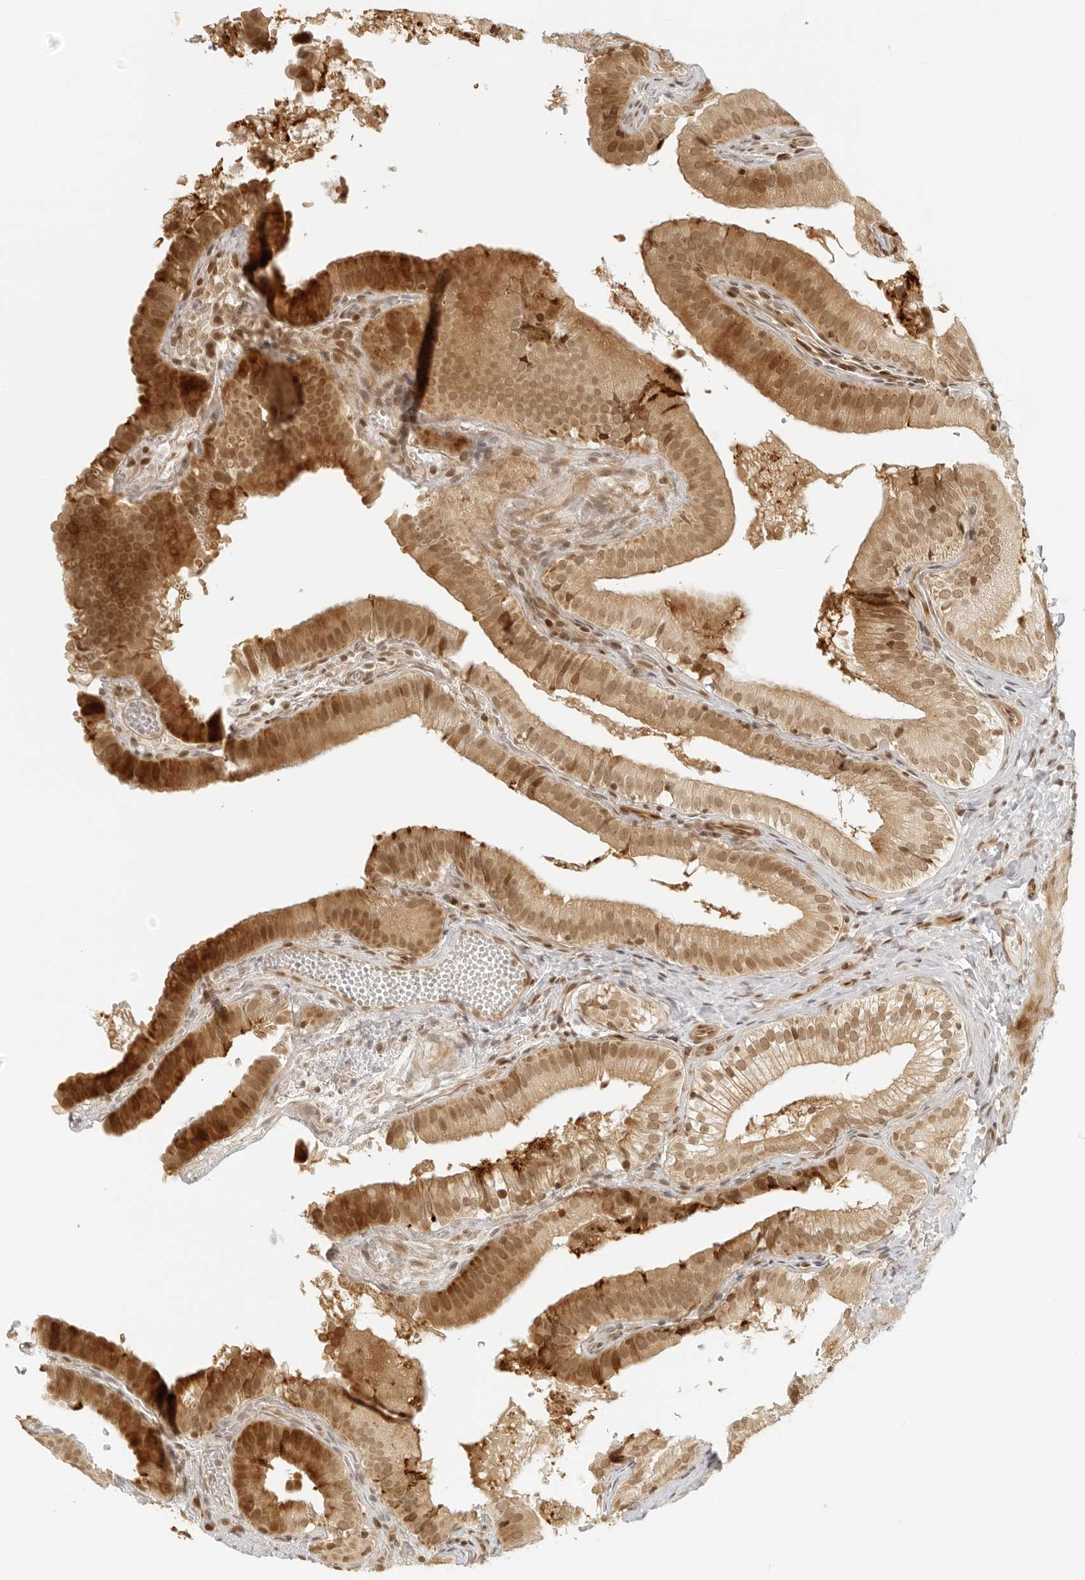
{"staining": {"intensity": "moderate", "quantity": ">75%", "location": "cytoplasmic/membranous,nuclear"}, "tissue": "gallbladder", "cell_type": "Glandular cells", "image_type": "normal", "snomed": [{"axis": "morphology", "description": "Normal tissue, NOS"}, {"axis": "topography", "description": "Gallbladder"}], "caption": "Immunohistochemistry (IHC) histopathology image of unremarkable gallbladder stained for a protein (brown), which shows medium levels of moderate cytoplasmic/membranous,nuclear positivity in about >75% of glandular cells.", "gene": "ZNF407", "patient": {"sex": "female", "age": 30}}